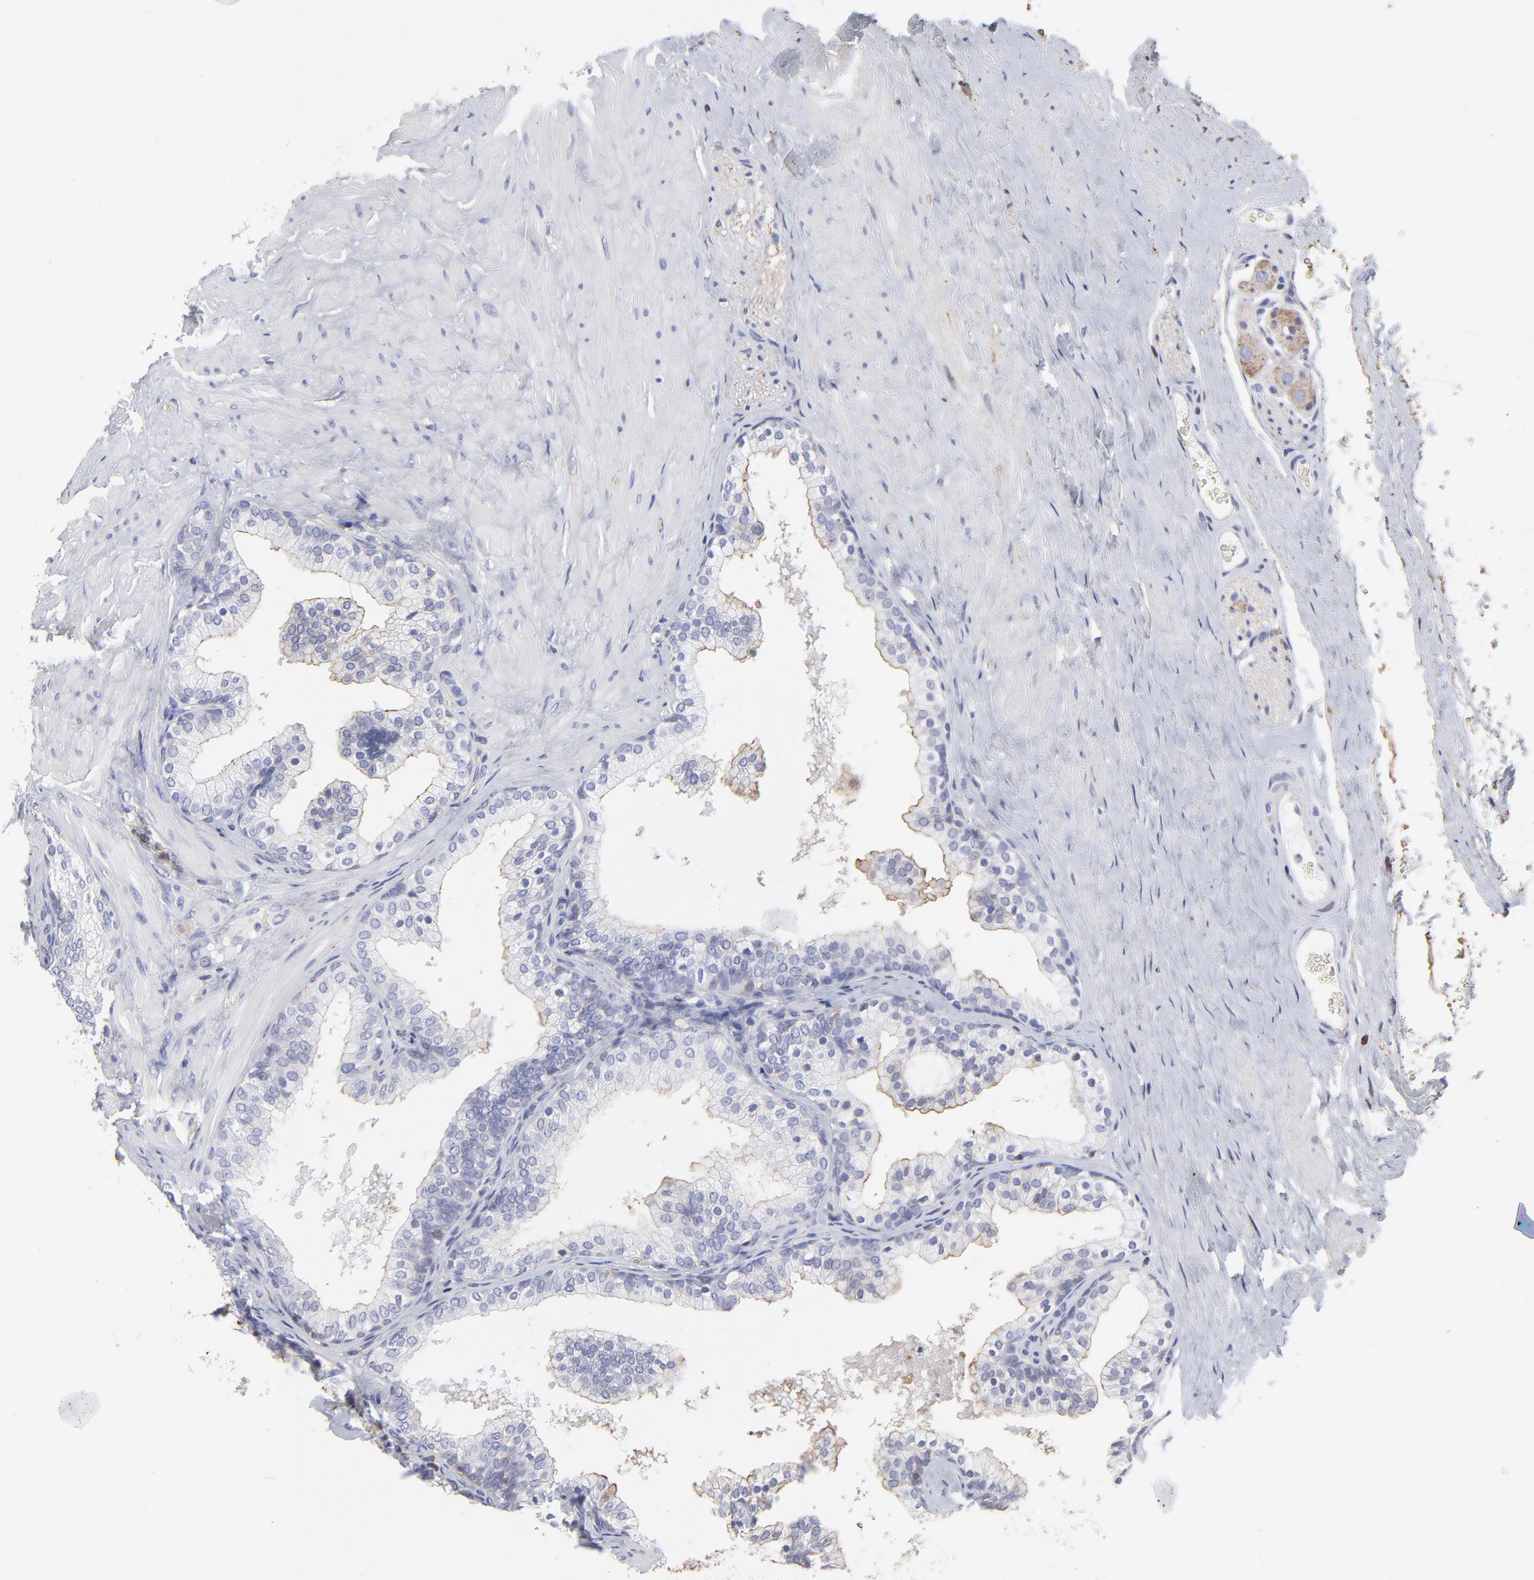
{"staining": {"intensity": "negative", "quantity": "none", "location": "none"}, "tissue": "prostate", "cell_type": "Glandular cells", "image_type": "normal", "snomed": [{"axis": "morphology", "description": "Normal tissue, NOS"}, {"axis": "topography", "description": "Prostate"}], "caption": "The micrograph reveals no significant staining in glandular cells of prostate.", "gene": "ANXA6", "patient": {"sex": "male", "age": 60}}